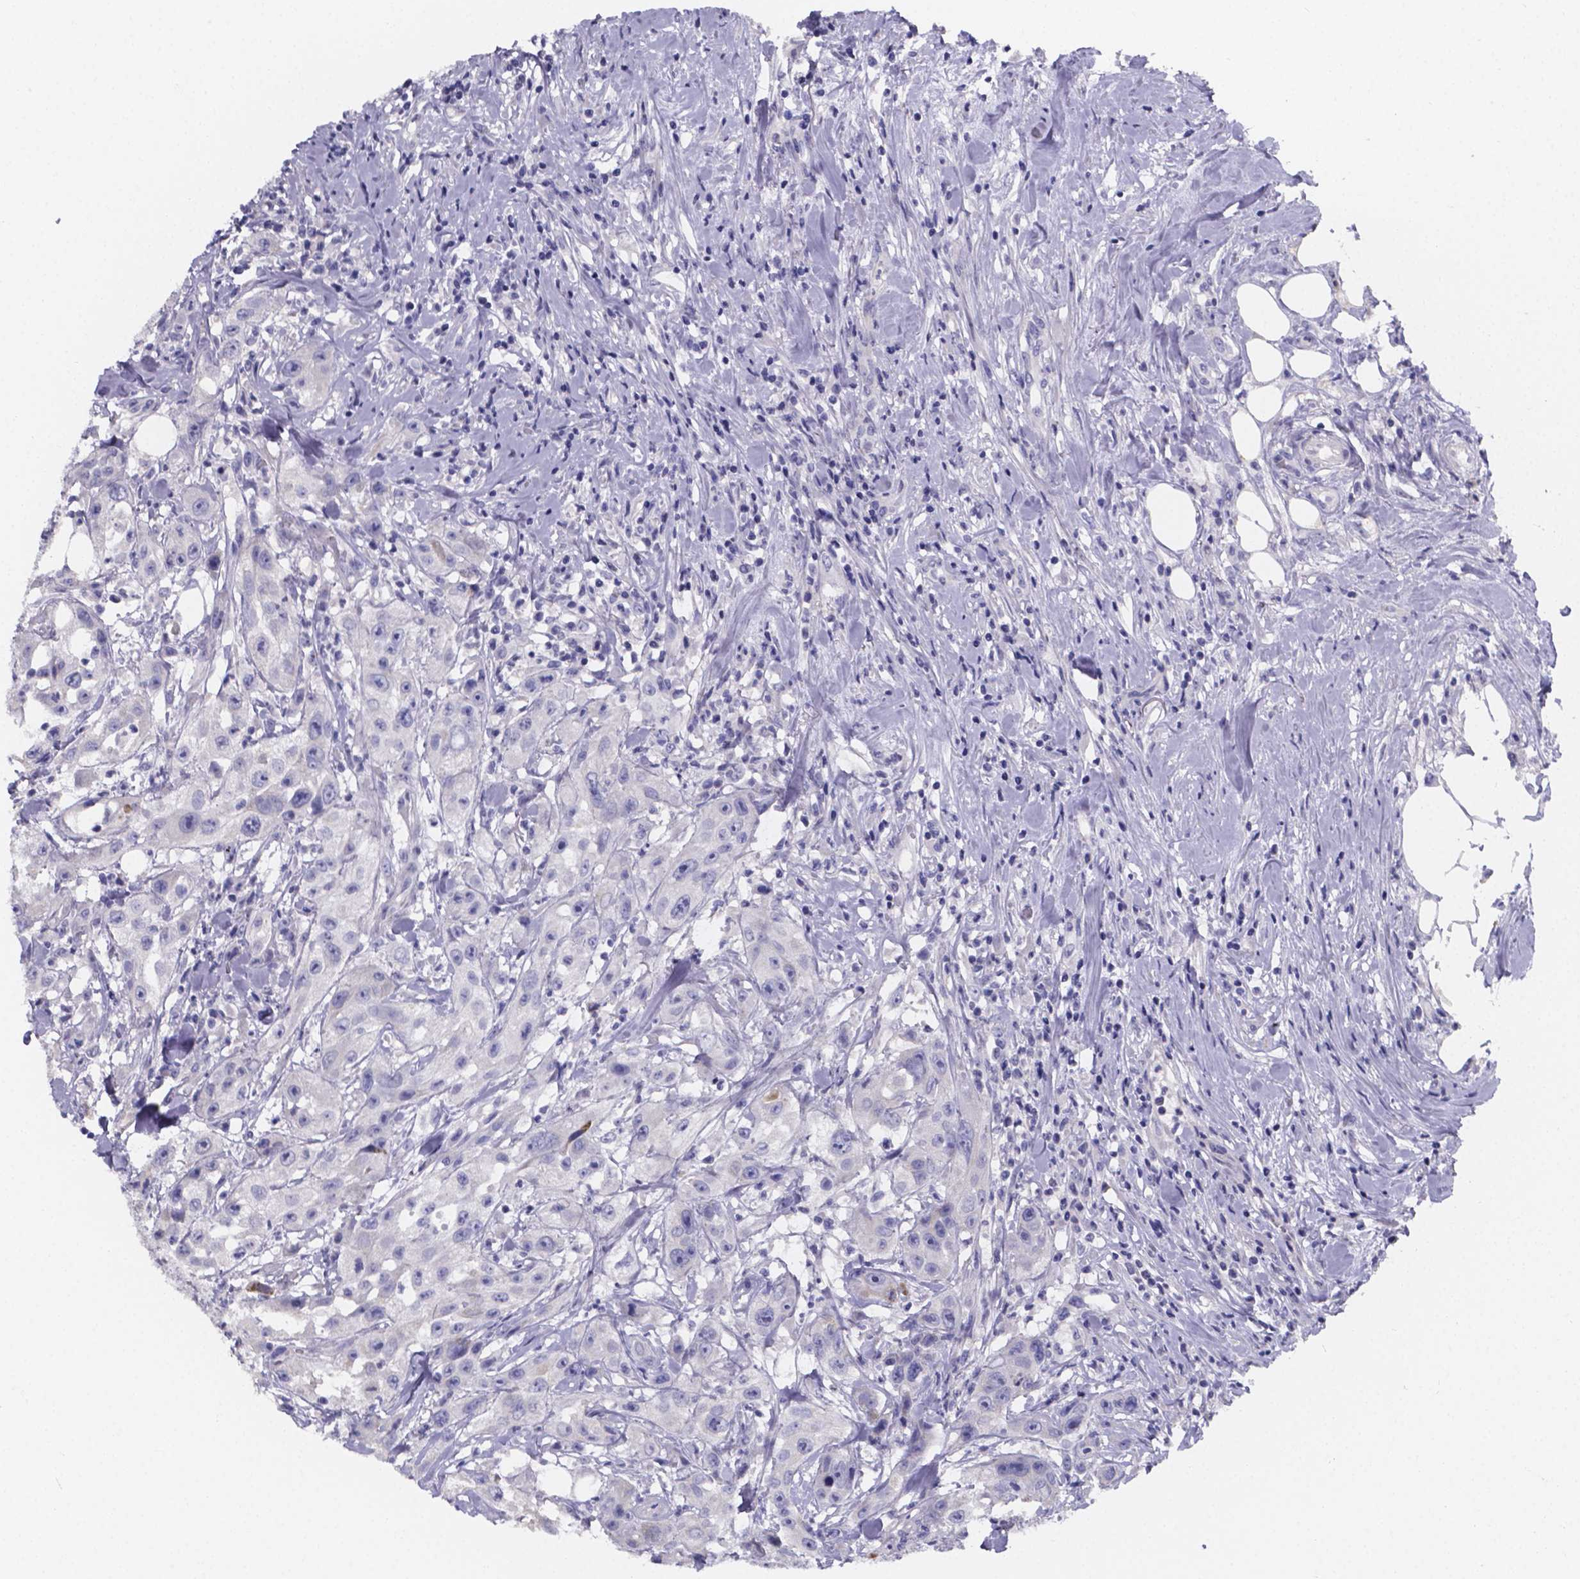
{"staining": {"intensity": "negative", "quantity": "none", "location": "none"}, "tissue": "urothelial cancer", "cell_type": "Tumor cells", "image_type": "cancer", "snomed": [{"axis": "morphology", "description": "Urothelial carcinoma, High grade"}, {"axis": "topography", "description": "Urinary bladder"}], "caption": "Immunohistochemistry (IHC) micrograph of neoplastic tissue: urothelial cancer stained with DAB (3,3'-diaminobenzidine) reveals no significant protein staining in tumor cells.", "gene": "PAH", "patient": {"sex": "male", "age": 79}}